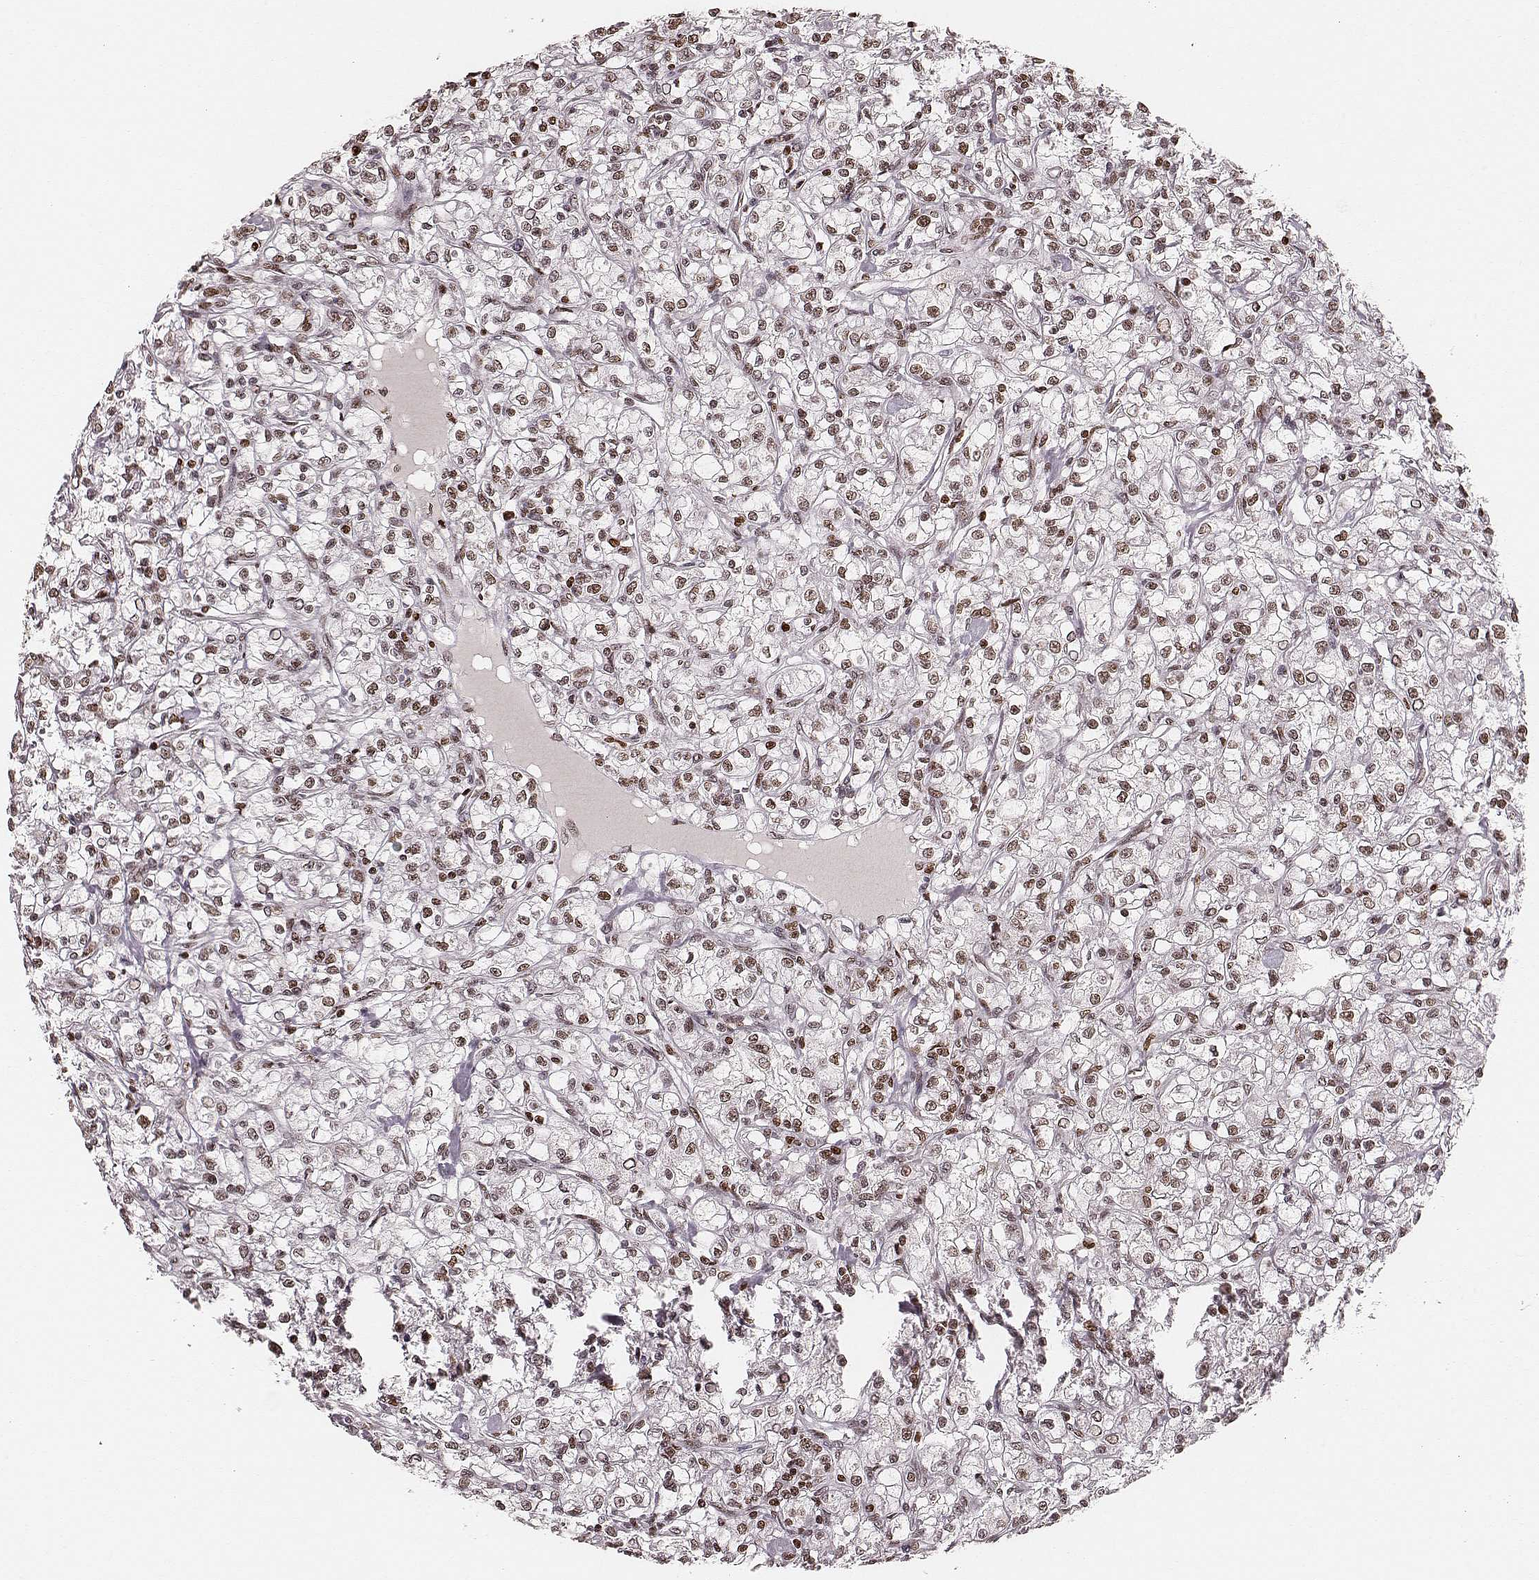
{"staining": {"intensity": "moderate", "quantity": ">75%", "location": "nuclear"}, "tissue": "renal cancer", "cell_type": "Tumor cells", "image_type": "cancer", "snomed": [{"axis": "morphology", "description": "Adenocarcinoma, NOS"}, {"axis": "topography", "description": "Kidney"}], "caption": "Protein expression analysis of human renal cancer reveals moderate nuclear staining in approximately >75% of tumor cells.", "gene": "PARP1", "patient": {"sex": "female", "age": 59}}